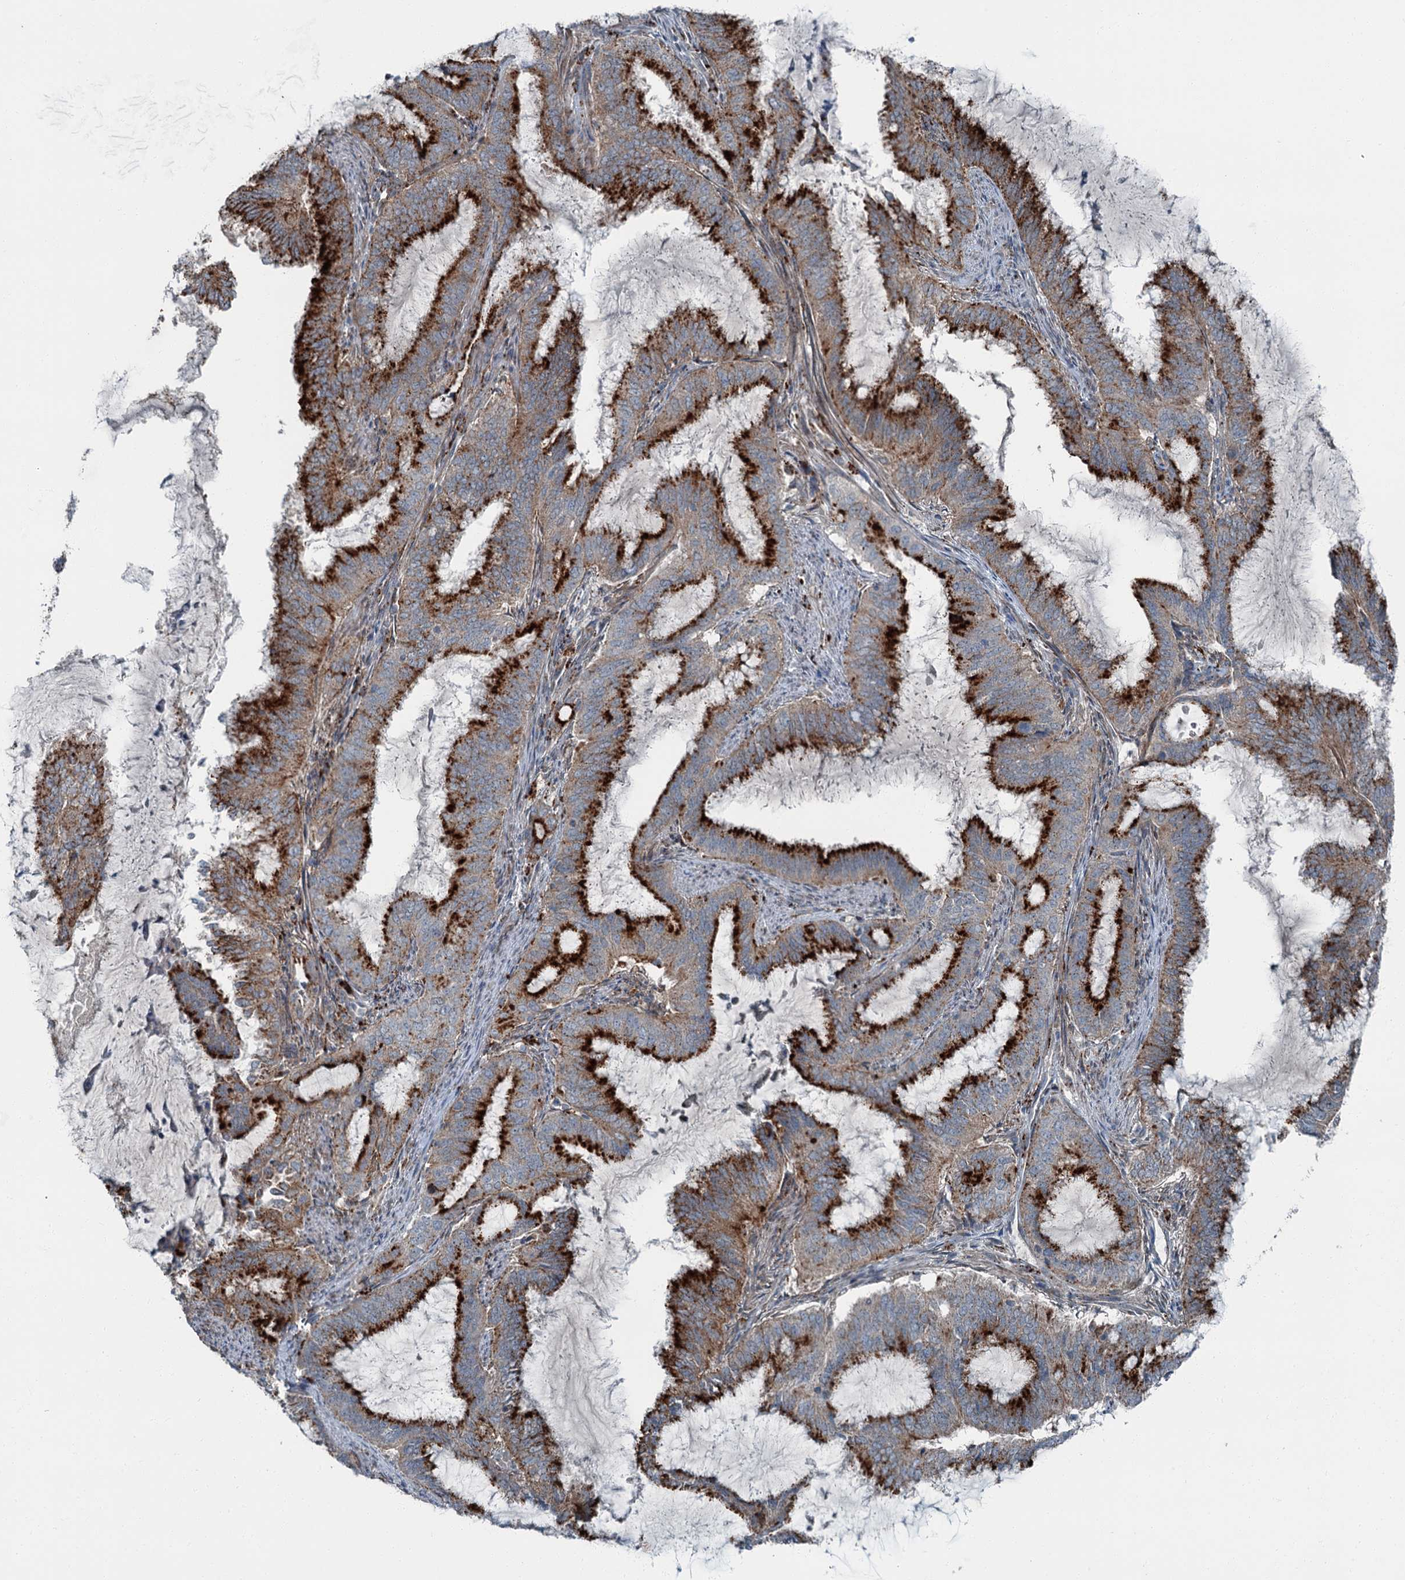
{"staining": {"intensity": "strong", "quantity": "25%-75%", "location": "cytoplasmic/membranous"}, "tissue": "endometrial cancer", "cell_type": "Tumor cells", "image_type": "cancer", "snomed": [{"axis": "morphology", "description": "Adenocarcinoma, NOS"}, {"axis": "topography", "description": "Endometrium"}], "caption": "Protein expression analysis of adenocarcinoma (endometrial) shows strong cytoplasmic/membranous positivity in approximately 25%-75% of tumor cells. (Brightfield microscopy of DAB IHC at high magnification).", "gene": "AXL", "patient": {"sex": "female", "age": 51}}